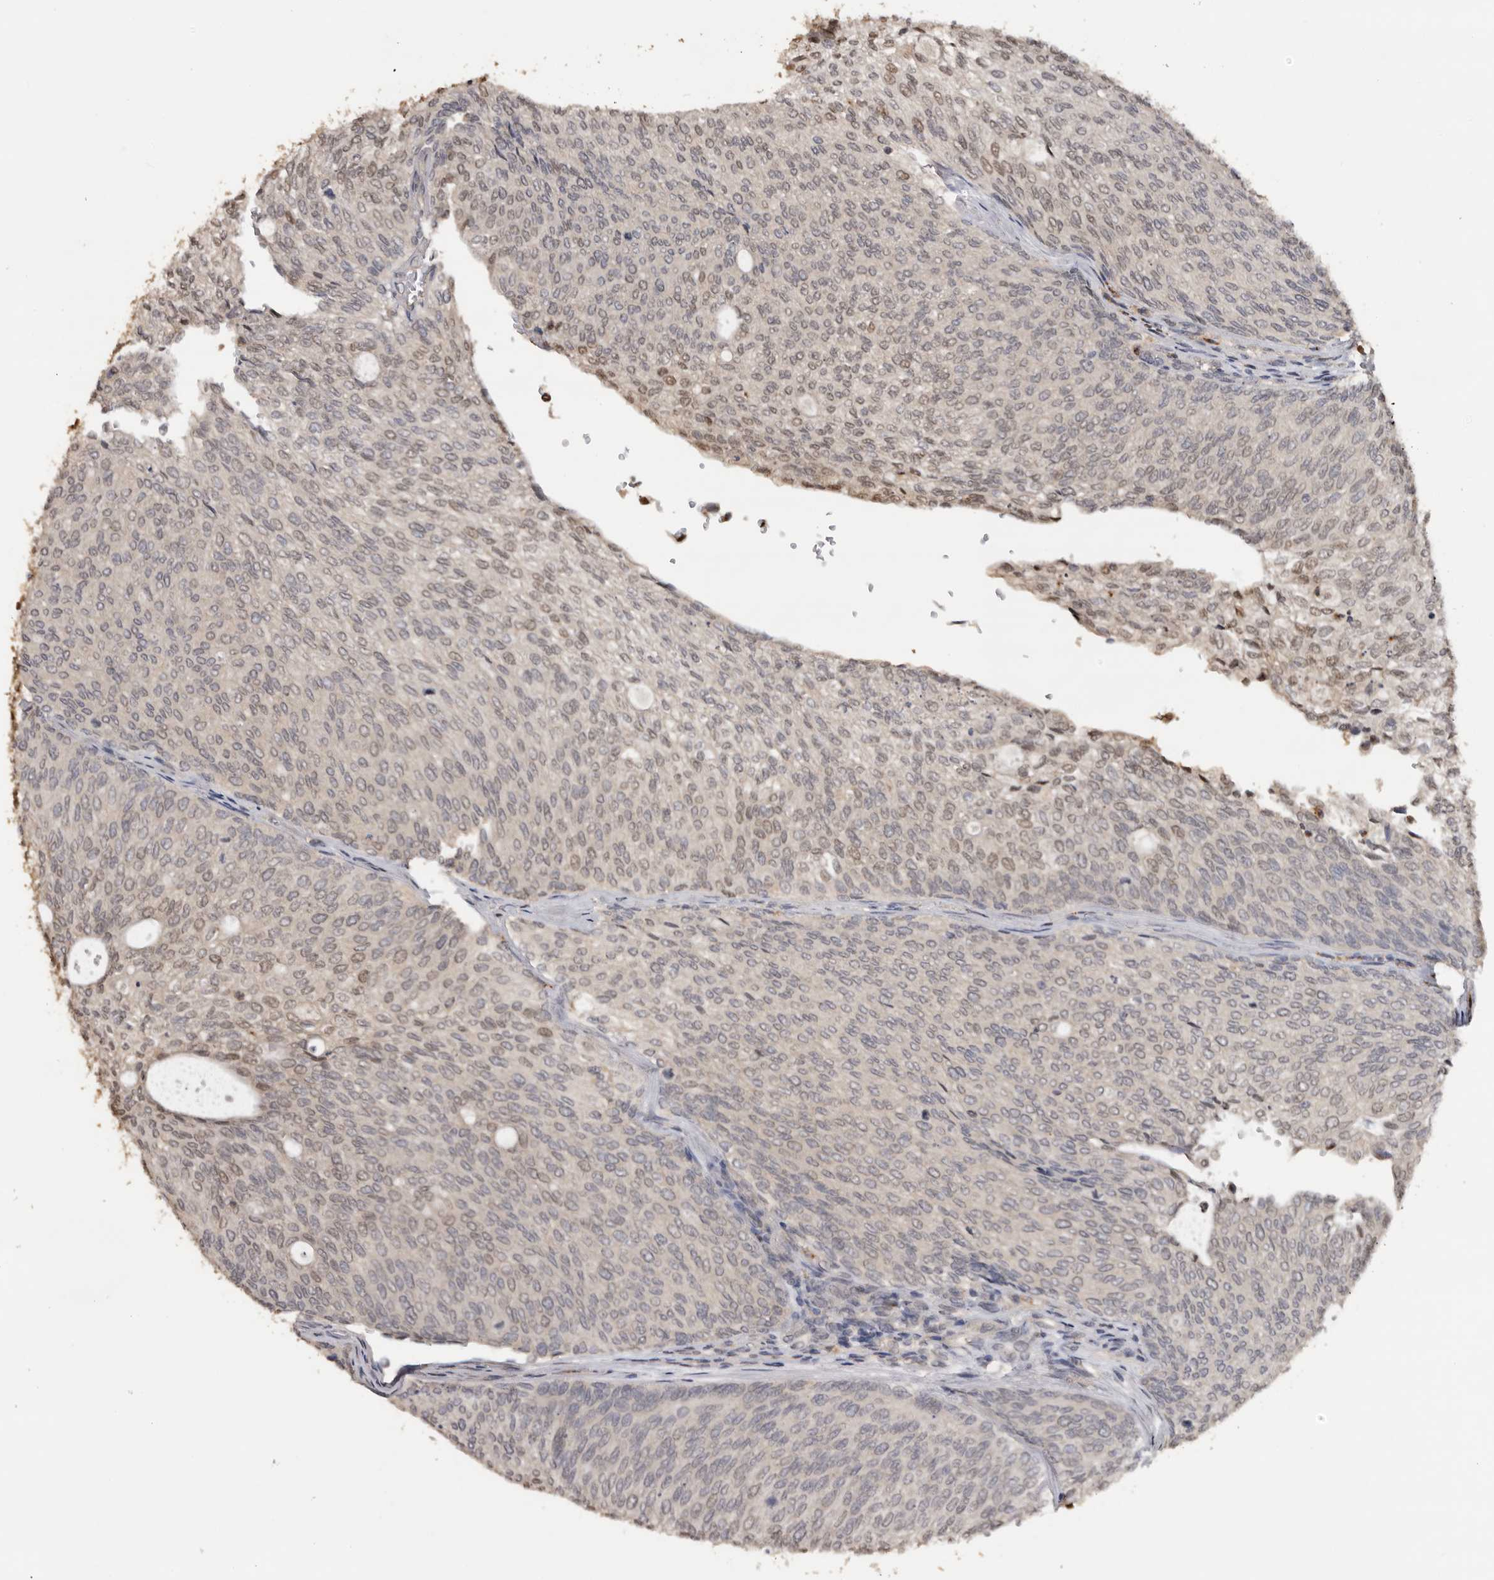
{"staining": {"intensity": "weak", "quantity": "25%-75%", "location": "nuclear"}, "tissue": "urothelial cancer", "cell_type": "Tumor cells", "image_type": "cancer", "snomed": [{"axis": "morphology", "description": "Urothelial carcinoma, Low grade"}, {"axis": "topography", "description": "Urinary bladder"}], "caption": "IHC (DAB) staining of urothelial cancer shows weak nuclear protein positivity in approximately 25%-75% of tumor cells.", "gene": "KIF2B", "patient": {"sex": "female", "age": 79}}